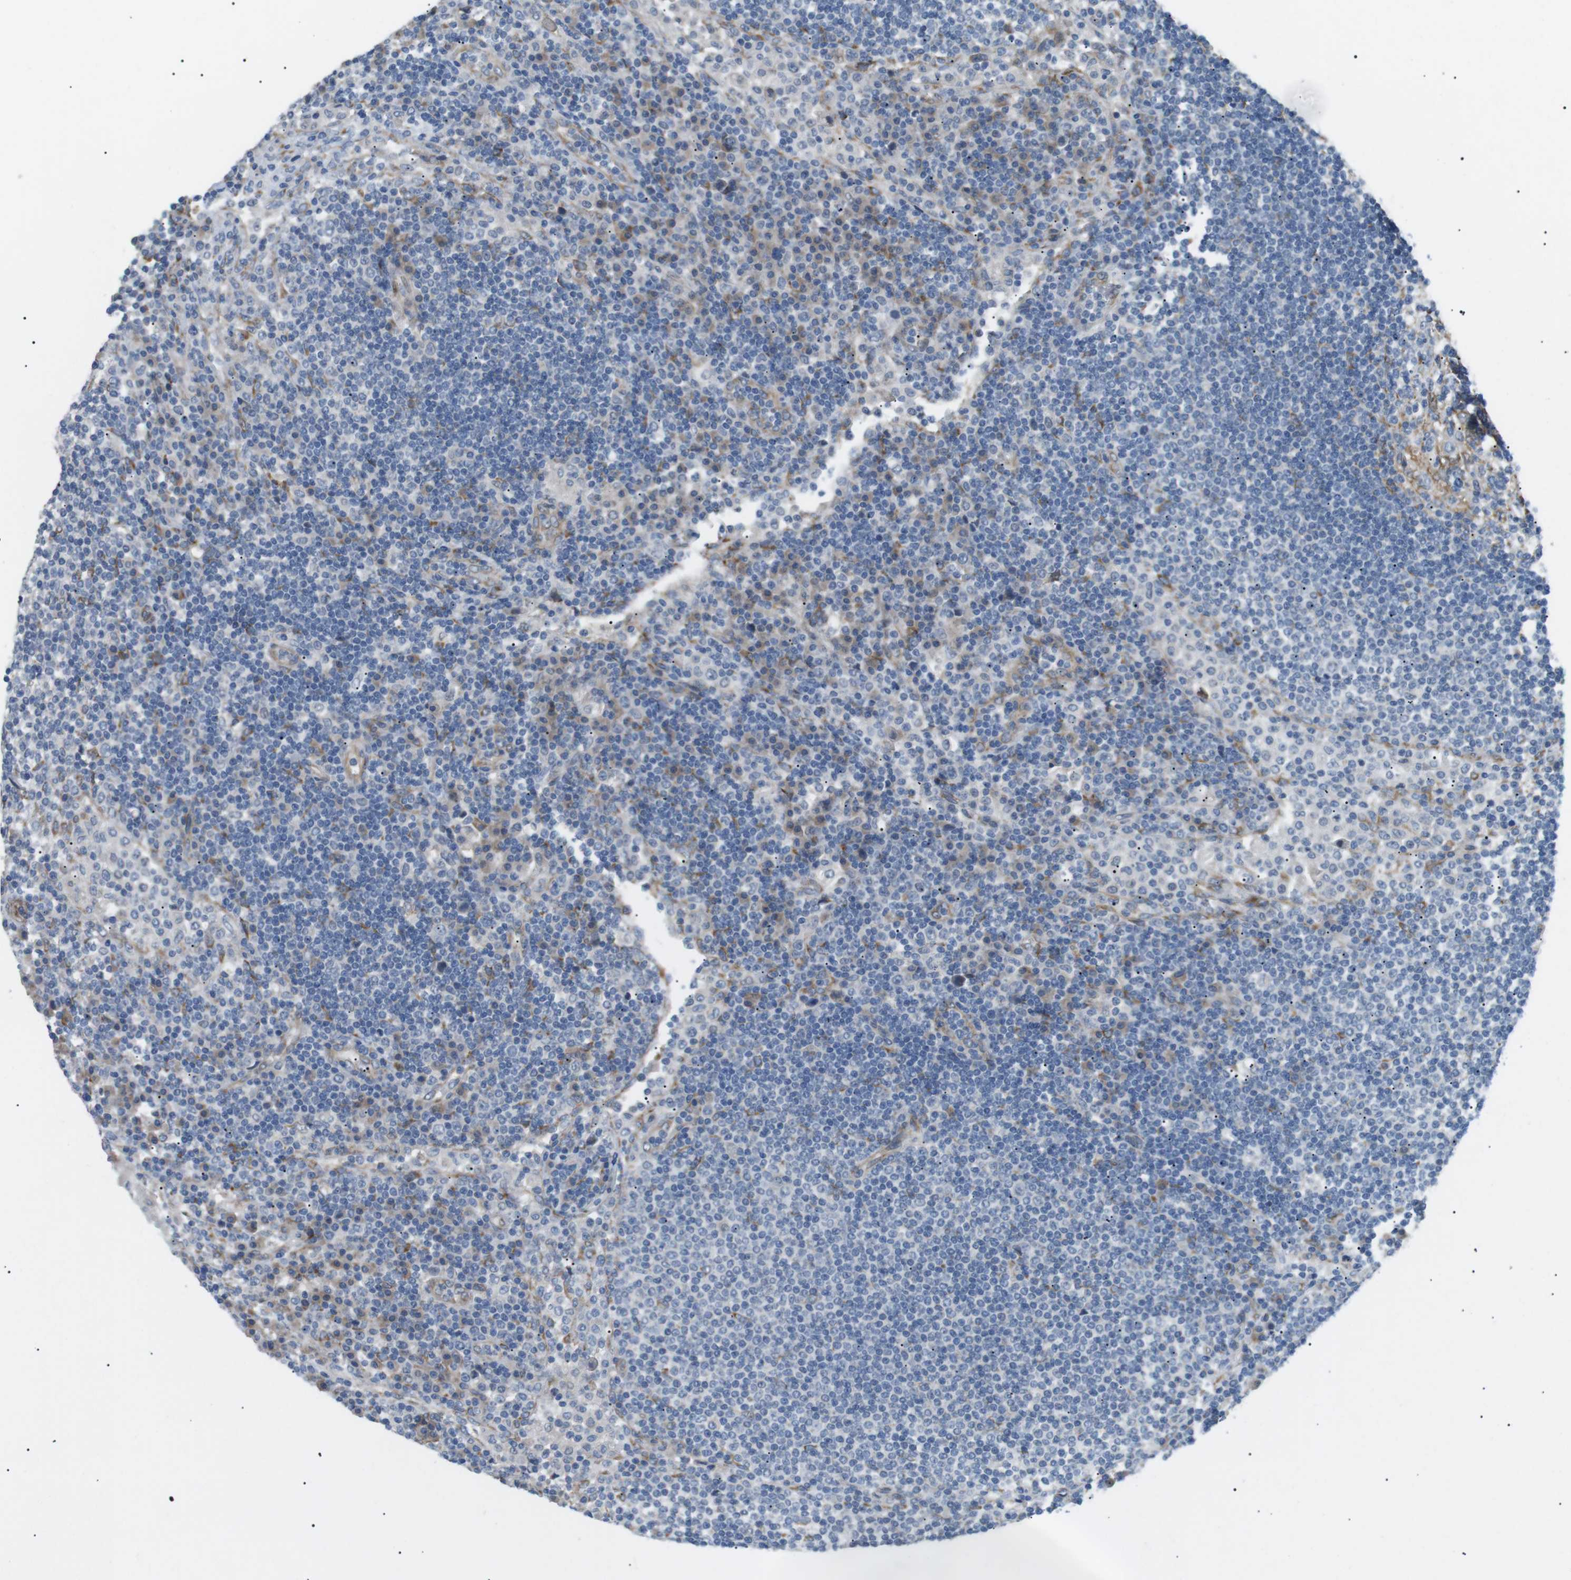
{"staining": {"intensity": "weak", "quantity": "<25%", "location": "cytoplasmic/membranous"}, "tissue": "lymph node", "cell_type": "Germinal center cells", "image_type": "normal", "snomed": [{"axis": "morphology", "description": "Normal tissue, NOS"}, {"axis": "topography", "description": "Lymph node"}], "caption": "A high-resolution photomicrograph shows immunohistochemistry staining of unremarkable lymph node, which demonstrates no significant expression in germinal center cells. (Stains: DAB (3,3'-diaminobenzidine) immunohistochemistry (IHC) with hematoxylin counter stain, Microscopy: brightfield microscopy at high magnification).", "gene": "MTARC2", "patient": {"sex": "female", "age": 53}}